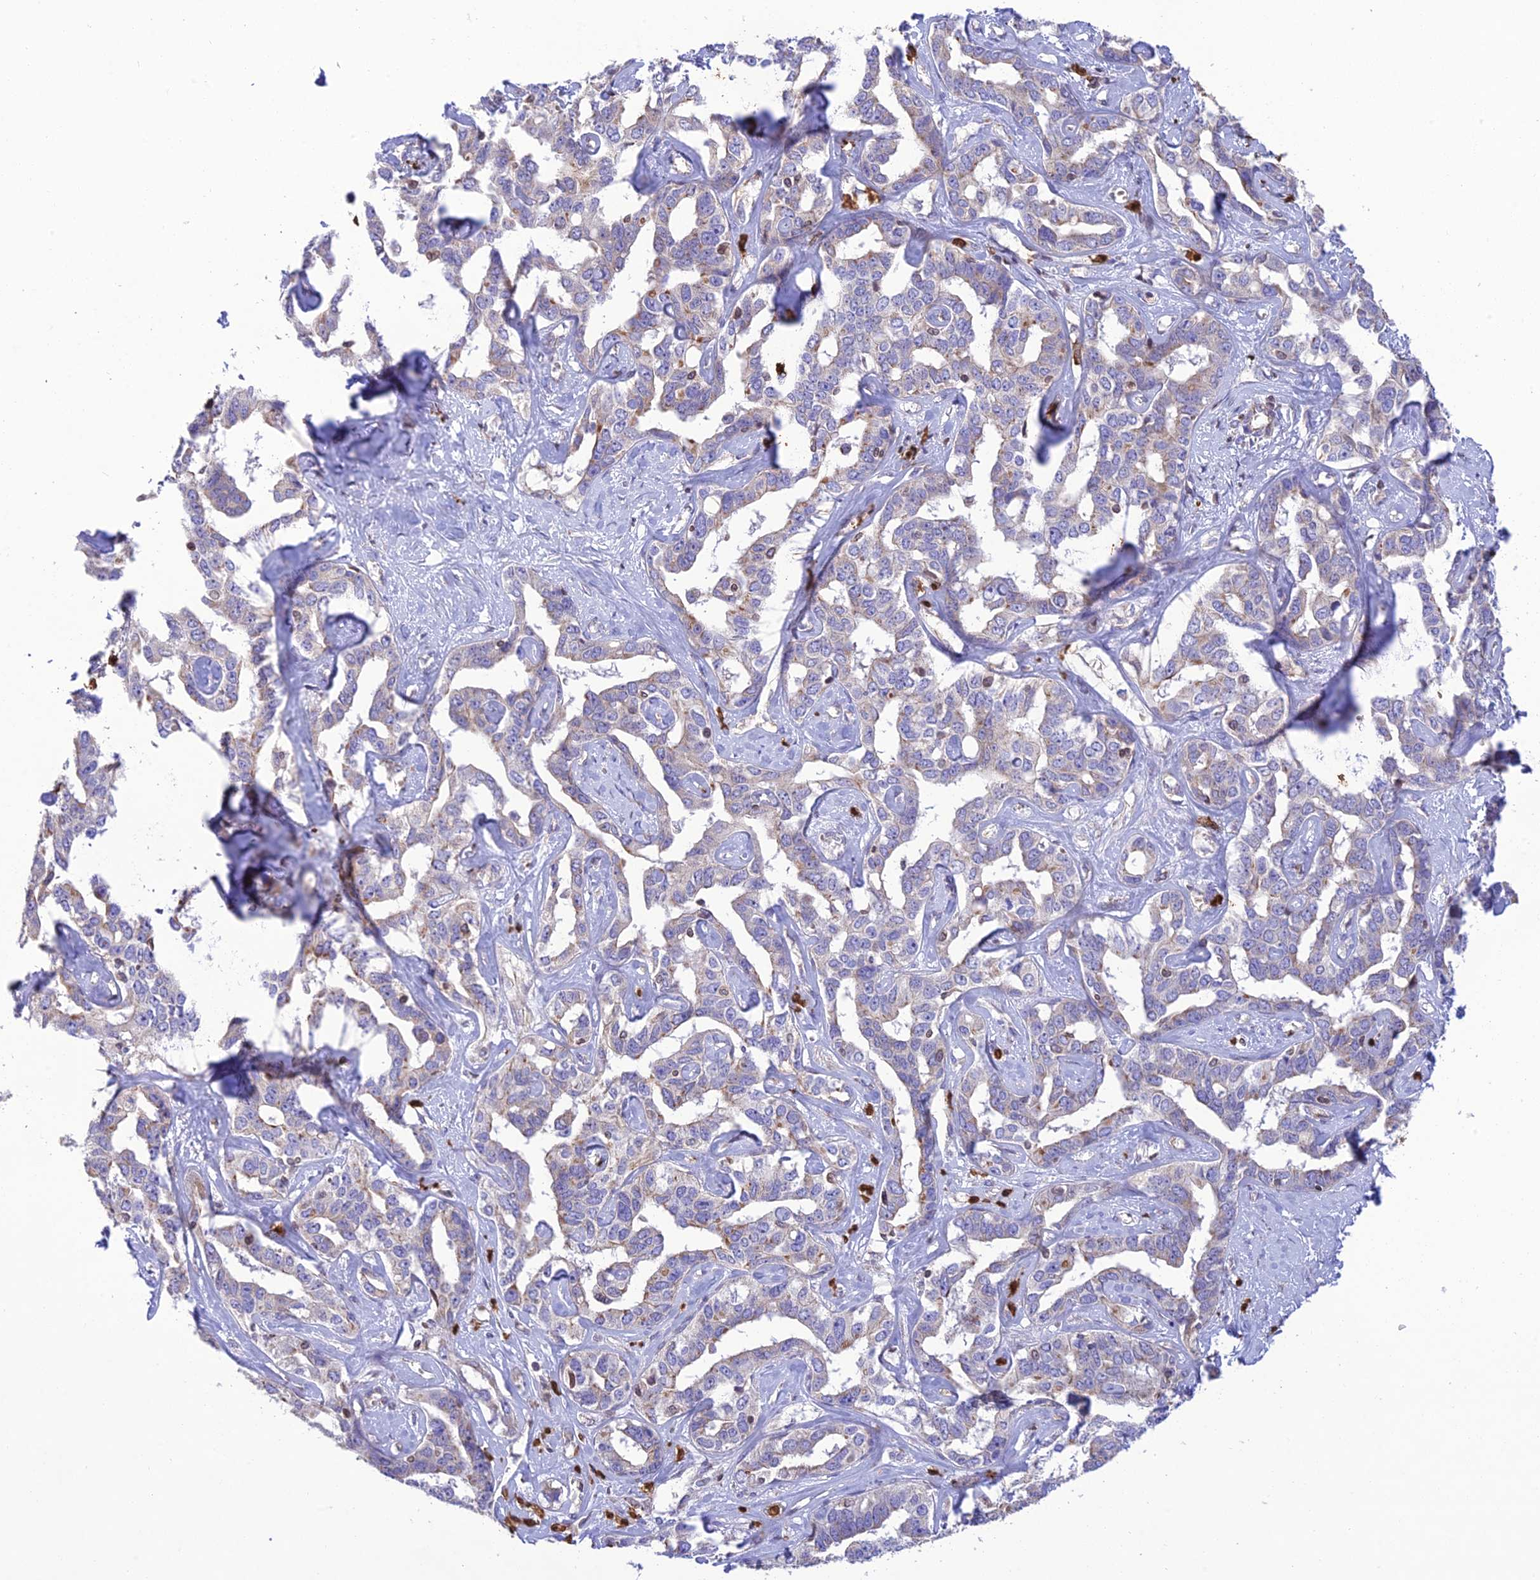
{"staining": {"intensity": "negative", "quantity": "none", "location": "none"}, "tissue": "liver cancer", "cell_type": "Tumor cells", "image_type": "cancer", "snomed": [{"axis": "morphology", "description": "Cholangiocarcinoma"}, {"axis": "topography", "description": "Liver"}], "caption": "Liver cholangiocarcinoma was stained to show a protein in brown. There is no significant positivity in tumor cells. Brightfield microscopy of immunohistochemistry stained with DAB (3,3'-diaminobenzidine) (brown) and hematoxylin (blue), captured at high magnification.", "gene": "PKHD1L1", "patient": {"sex": "male", "age": 59}}